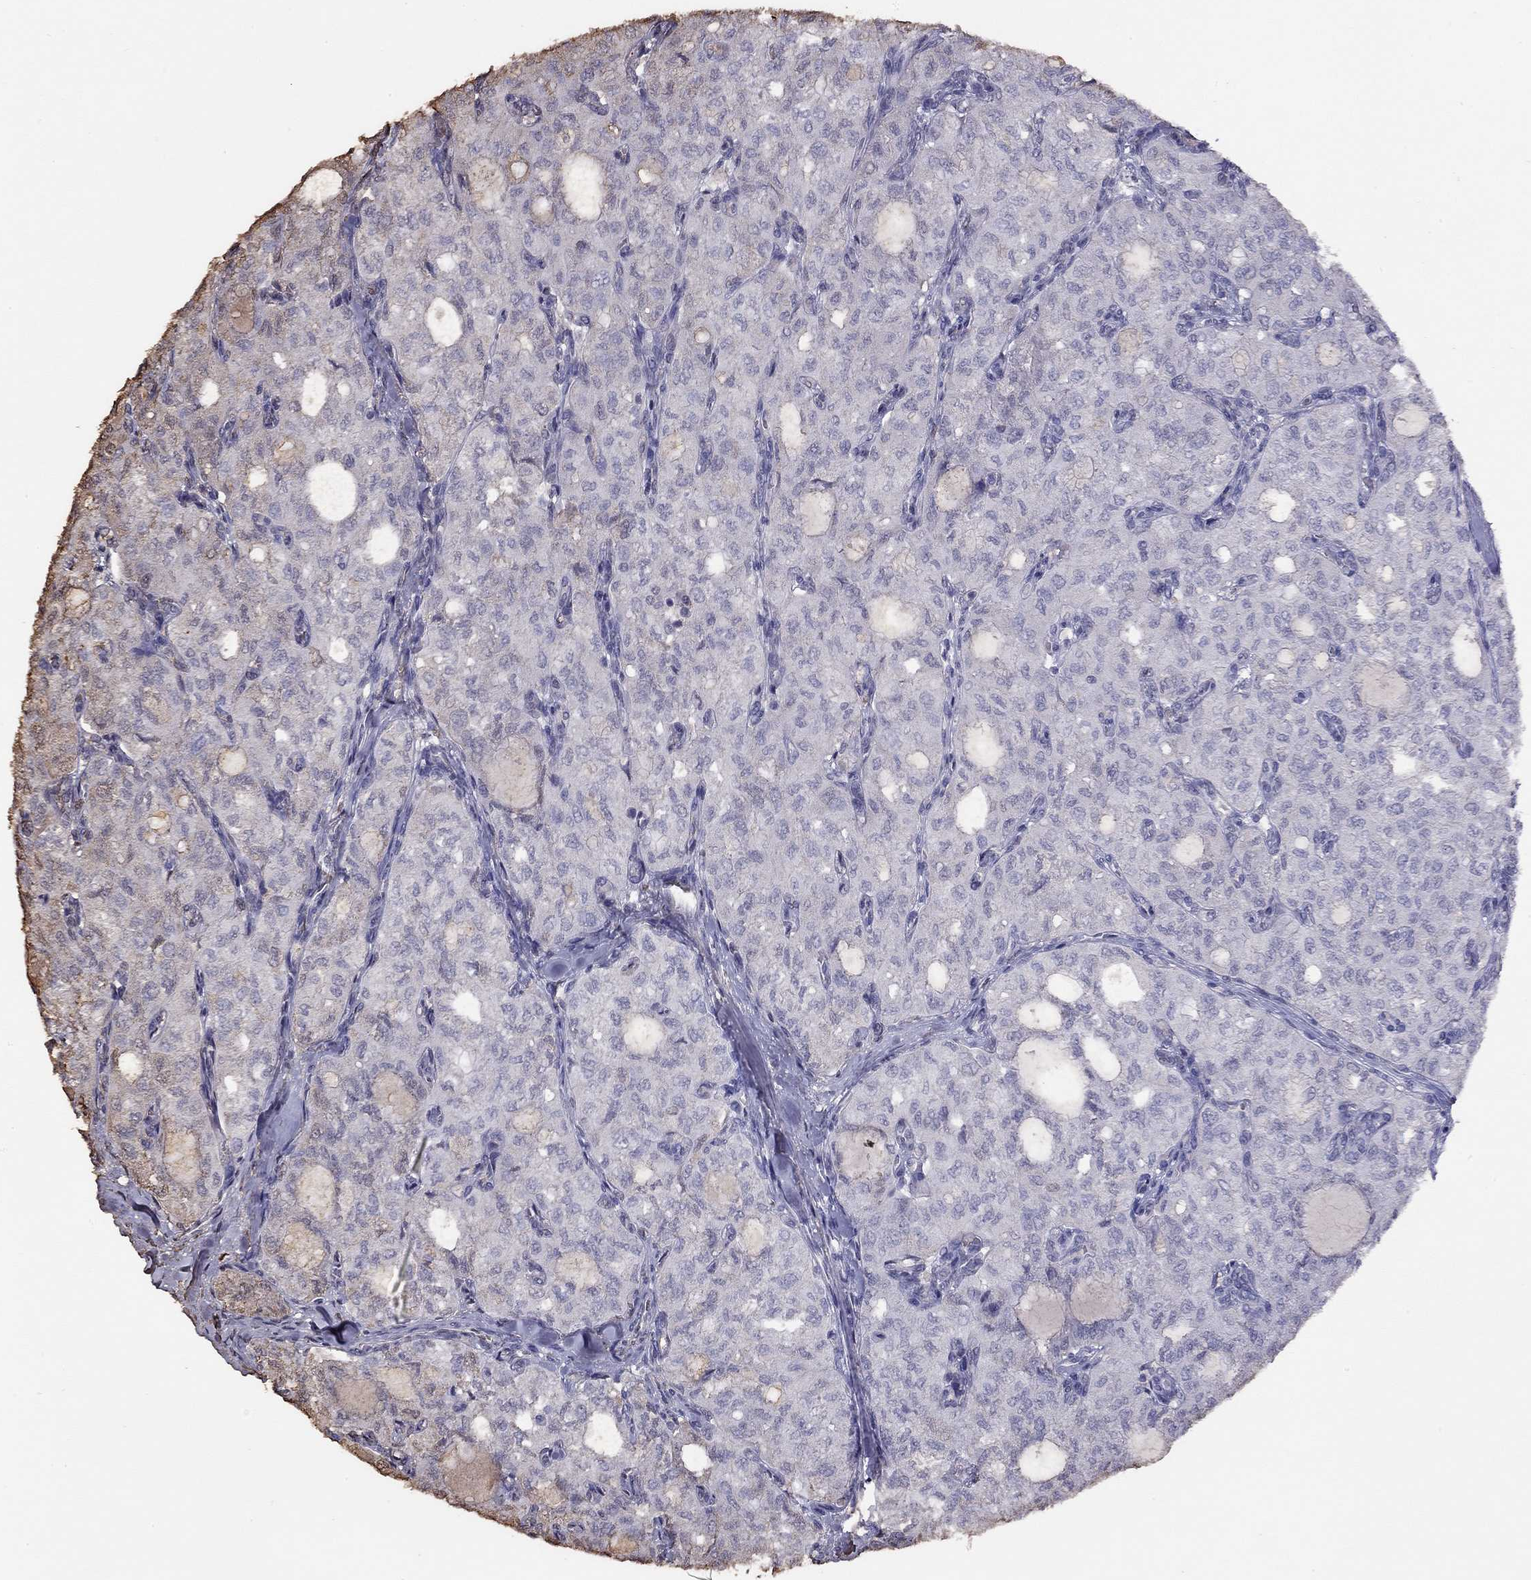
{"staining": {"intensity": "negative", "quantity": "none", "location": "none"}, "tissue": "thyroid cancer", "cell_type": "Tumor cells", "image_type": "cancer", "snomed": [{"axis": "morphology", "description": "Follicular adenoma carcinoma, NOS"}, {"axis": "topography", "description": "Thyroid gland"}], "caption": "Immunohistochemistry photomicrograph of neoplastic tissue: human thyroid cancer stained with DAB displays no significant protein staining in tumor cells.", "gene": "SUN3", "patient": {"sex": "male", "age": 75}}